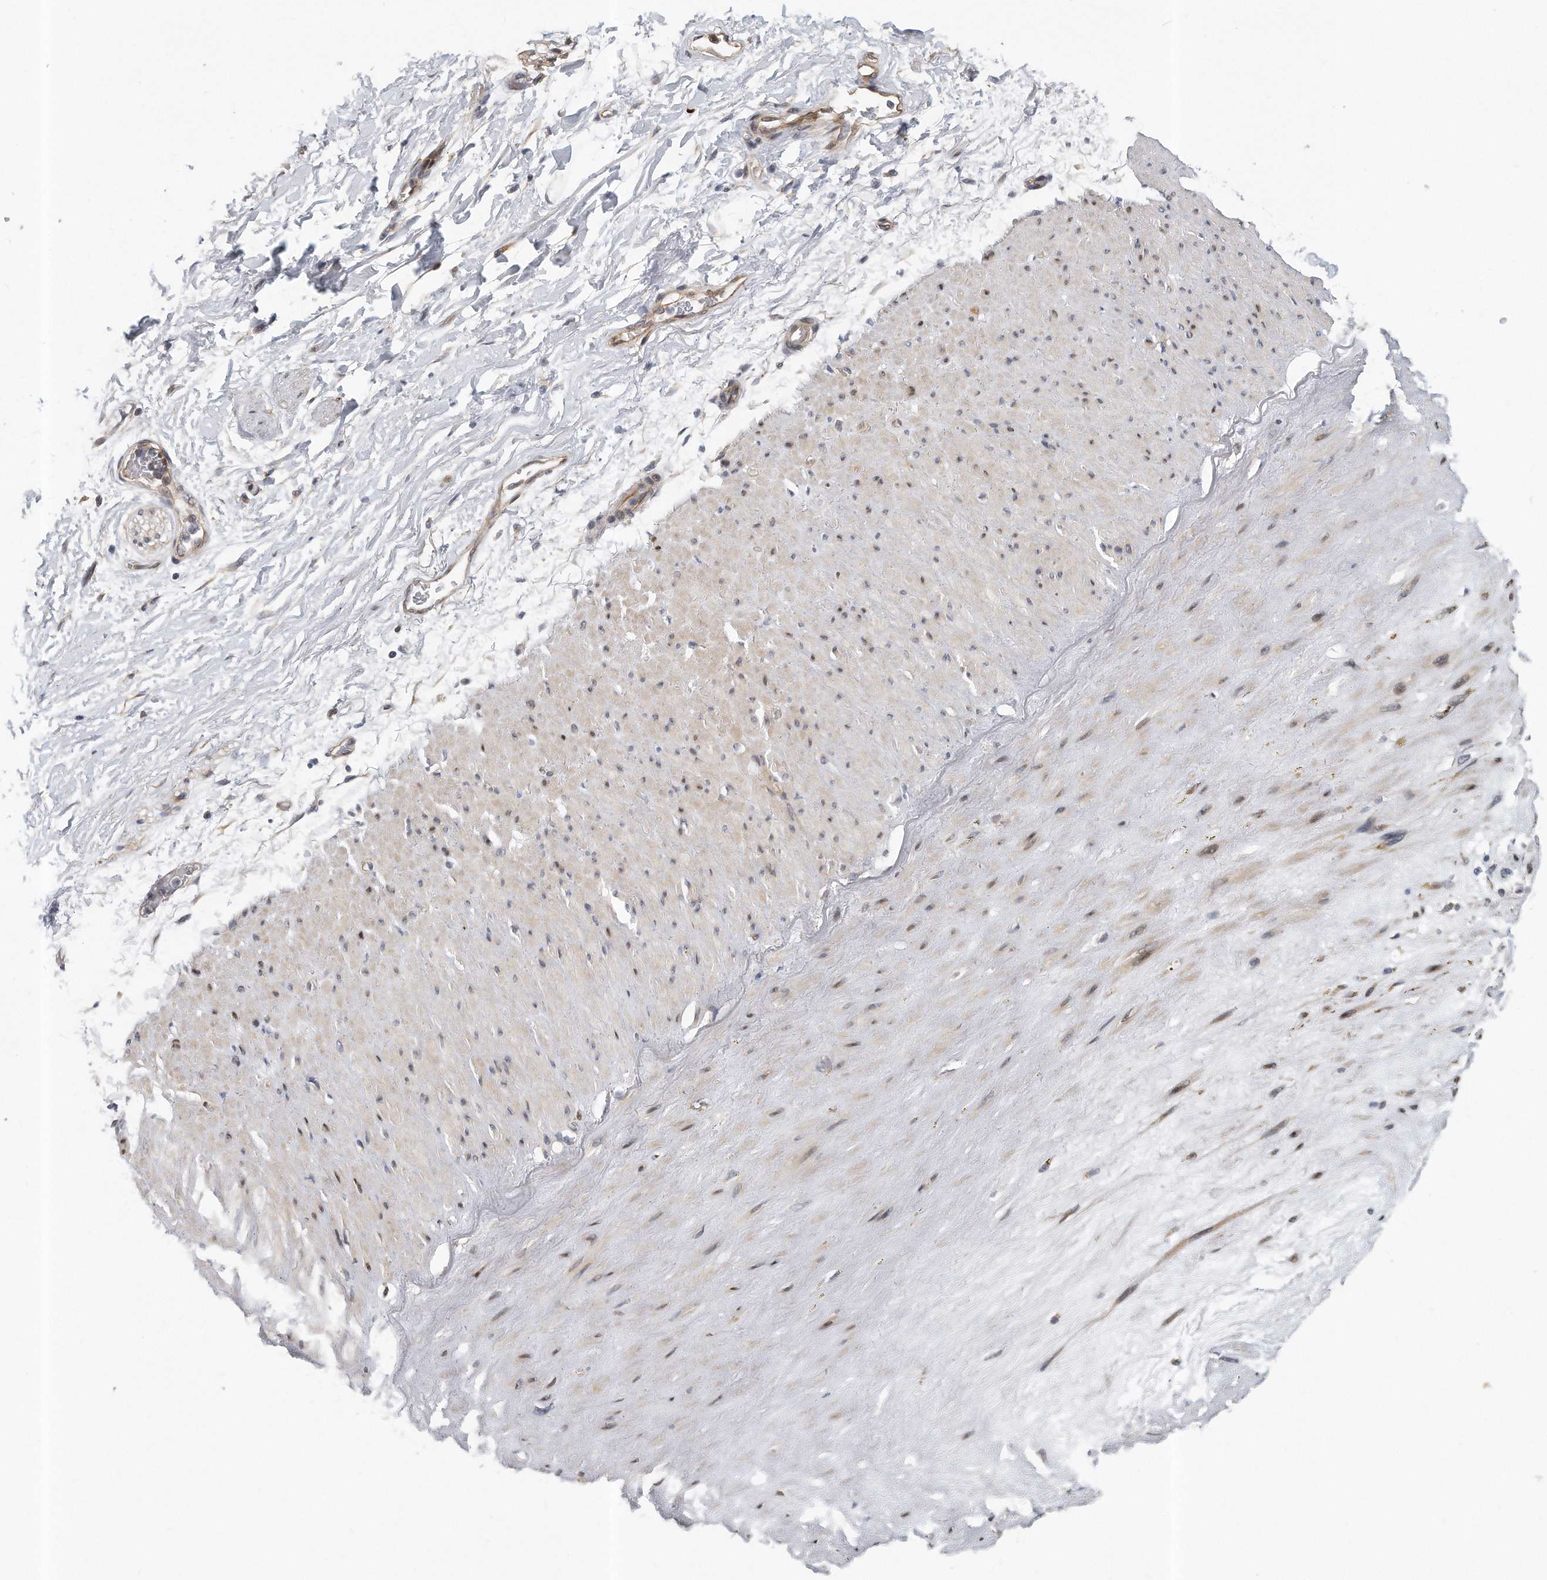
{"staining": {"intensity": "negative", "quantity": "none", "location": "none"}, "tissue": "adipose tissue", "cell_type": "Adipocytes", "image_type": "normal", "snomed": [{"axis": "morphology", "description": "Normal tissue, NOS"}, {"axis": "topography", "description": "Soft tissue"}], "caption": "Micrograph shows no protein staining in adipocytes of benign adipose tissue.", "gene": "PCDH8", "patient": {"sex": "male", "age": 72}}